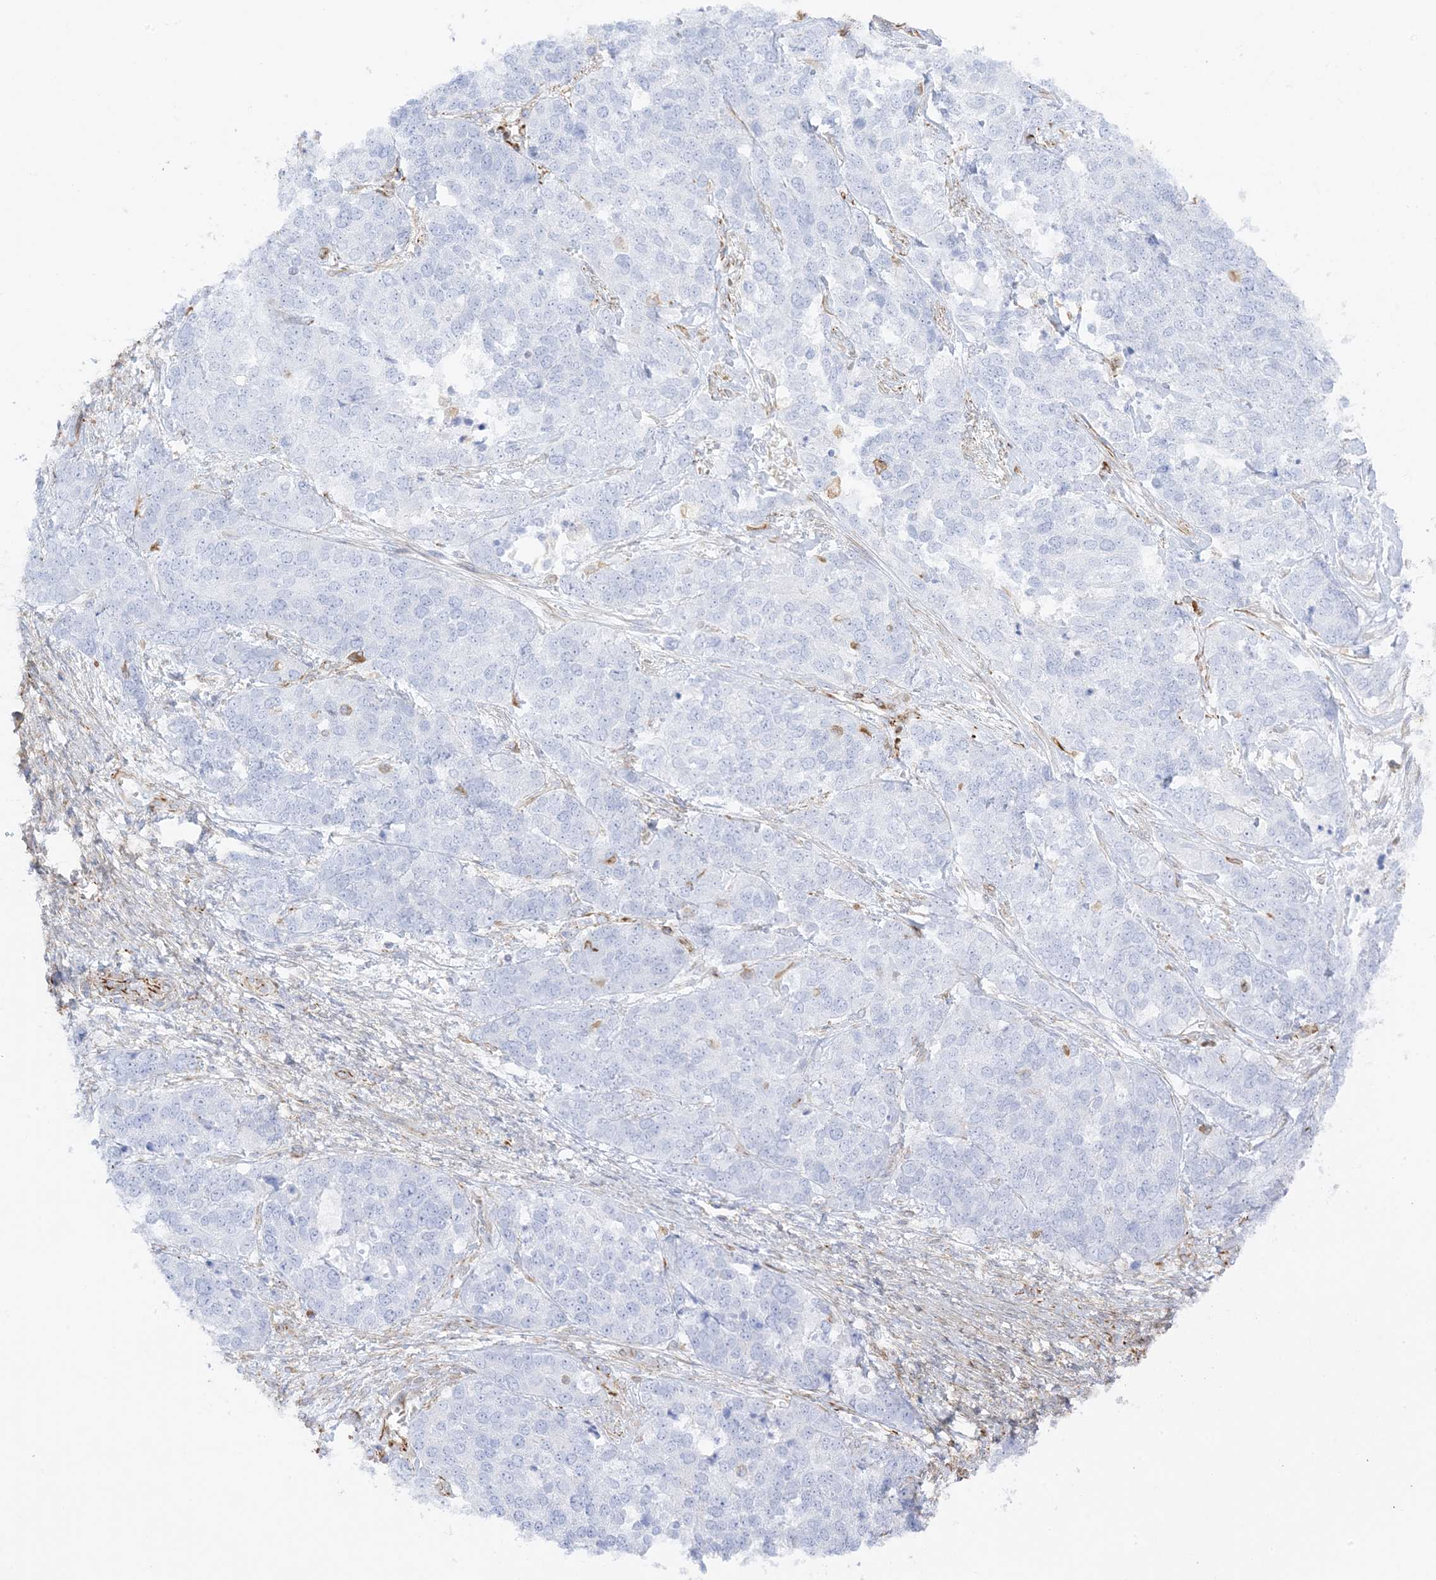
{"staining": {"intensity": "negative", "quantity": "none", "location": "none"}, "tissue": "ovarian cancer", "cell_type": "Tumor cells", "image_type": "cancer", "snomed": [{"axis": "morphology", "description": "Cystadenocarcinoma, serous, NOS"}, {"axis": "topography", "description": "Ovary"}], "caption": "Immunohistochemistry (IHC) image of ovarian cancer (serous cystadenocarcinoma) stained for a protein (brown), which demonstrates no staining in tumor cells.", "gene": "PID1", "patient": {"sex": "female", "age": 44}}